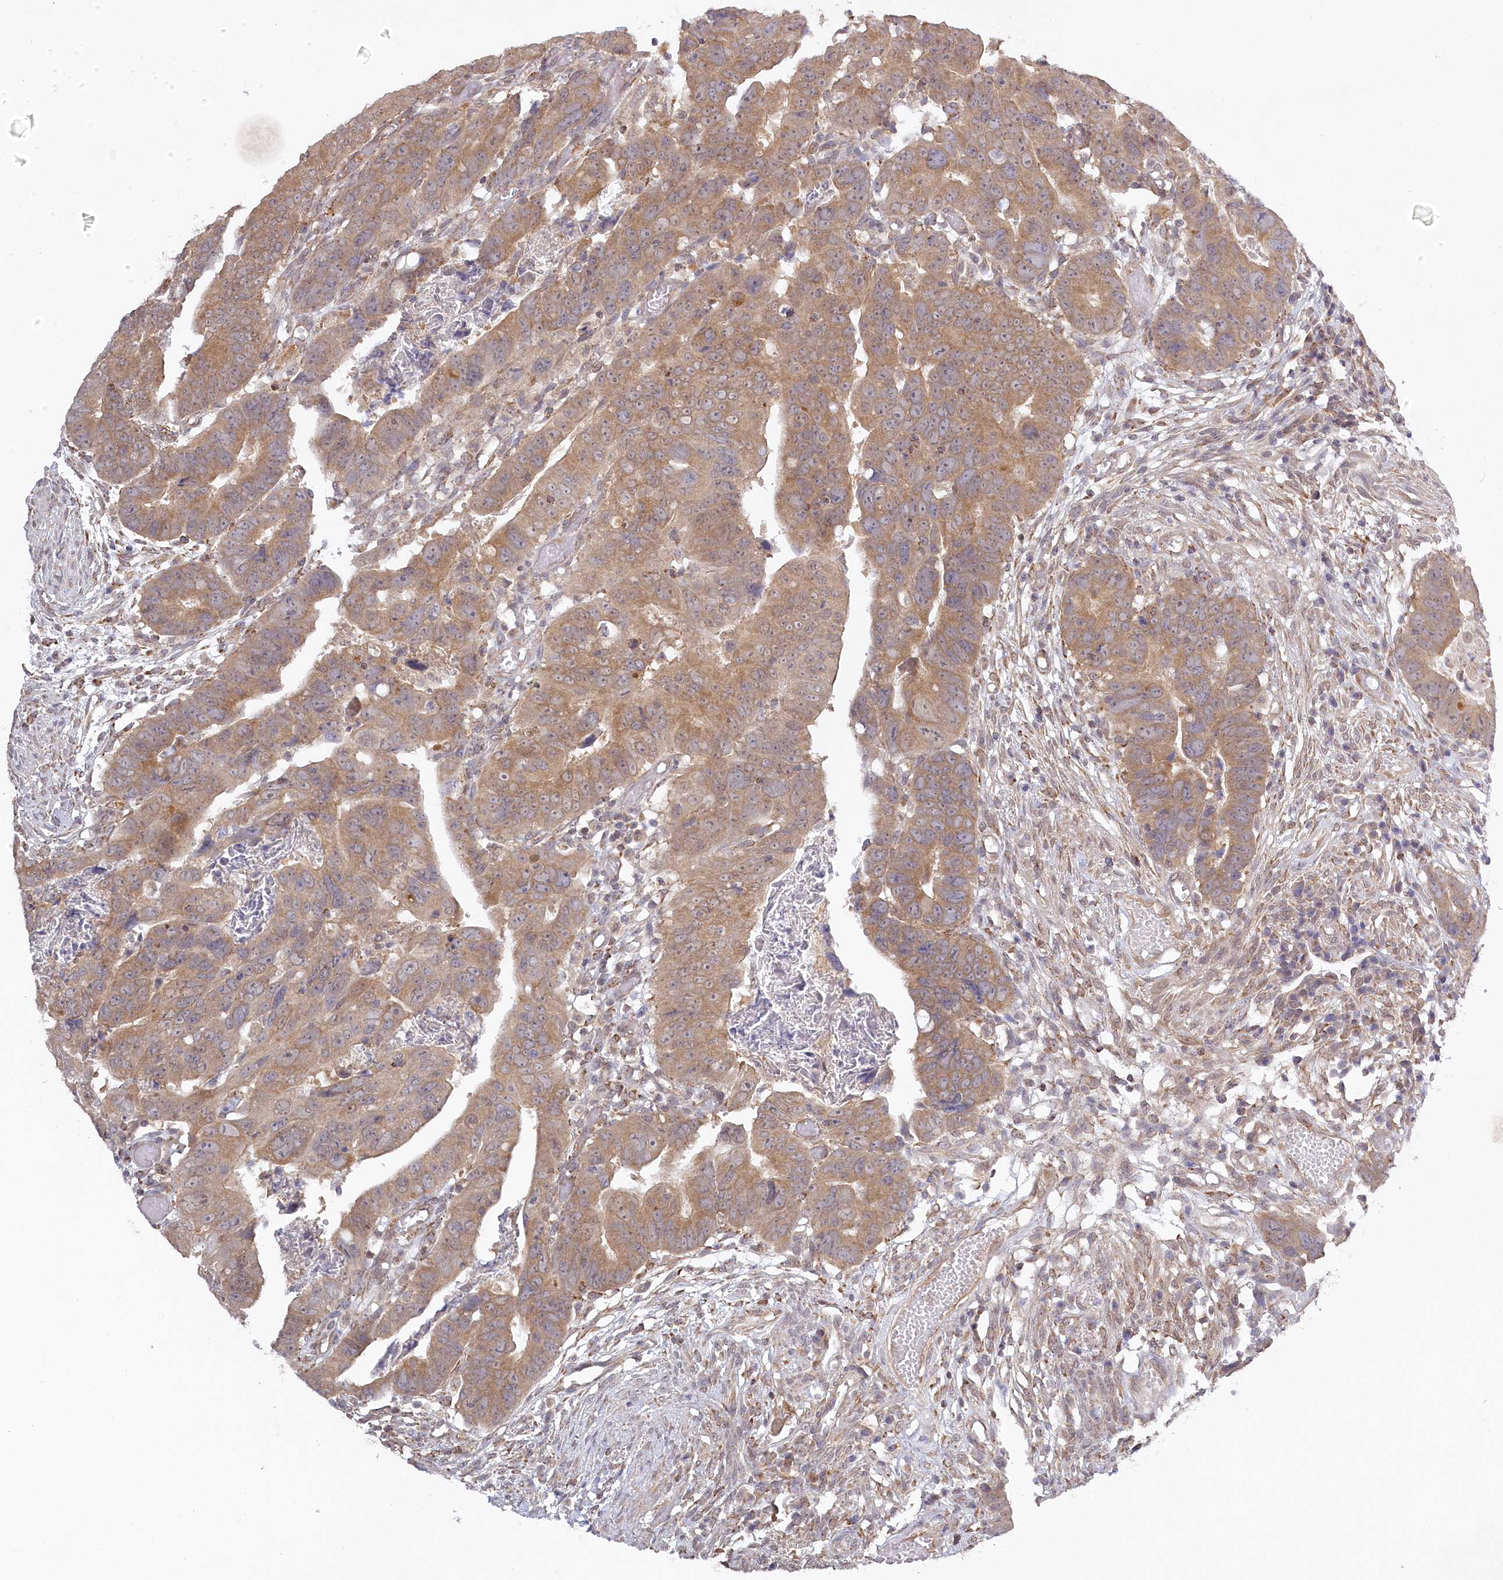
{"staining": {"intensity": "moderate", "quantity": ">75%", "location": "cytoplasmic/membranous"}, "tissue": "colorectal cancer", "cell_type": "Tumor cells", "image_type": "cancer", "snomed": [{"axis": "morphology", "description": "Adenocarcinoma, NOS"}, {"axis": "topography", "description": "Rectum"}], "caption": "Immunohistochemical staining of human colorectal adenocarcinoma shows medium levels of moderate cytoplasmic/membranous expression in about >75% of tumor cells.", "gene": "AAMDC", "patient": {"sex": "female", "age": 65}}